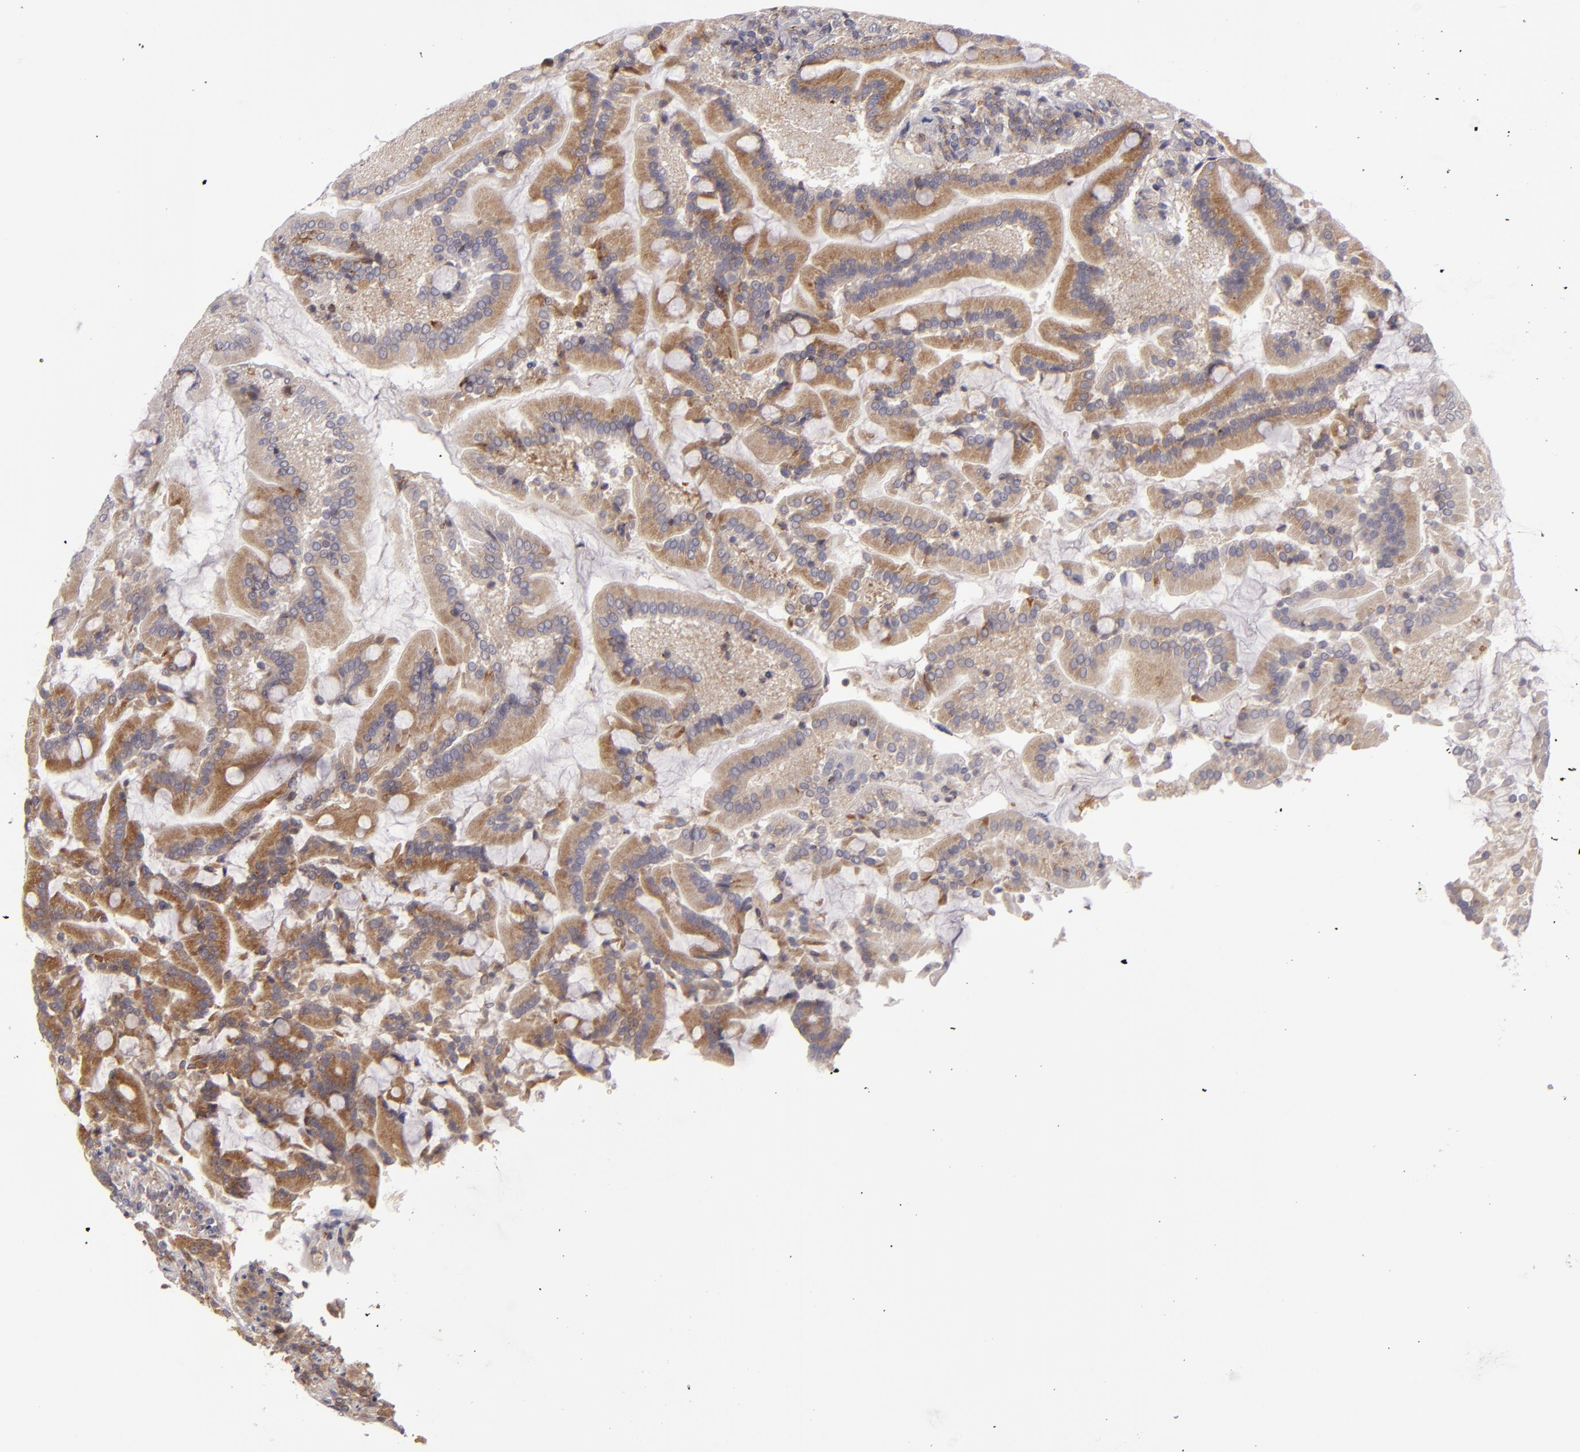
{"staining": {"intensity": "moderate", "quantity": ">75%", "location": "cytoplasmic/membranous"}, "tissue": "duodenum", "cell_type": "Glandular cells", "image_type": "normal", "snomed": [{"axis": "morphology", "description": "Normal tissue, NOS"}, {"axis": "topography", "description": "Duodenum"}], "caption": "A photomicrograph of human duodenum stained for a protein displays moderate cytoplasmic/membranous brown staining in glandular cells.", "gene": "CFB", "patient": {"sex": "female", "age": 64}}